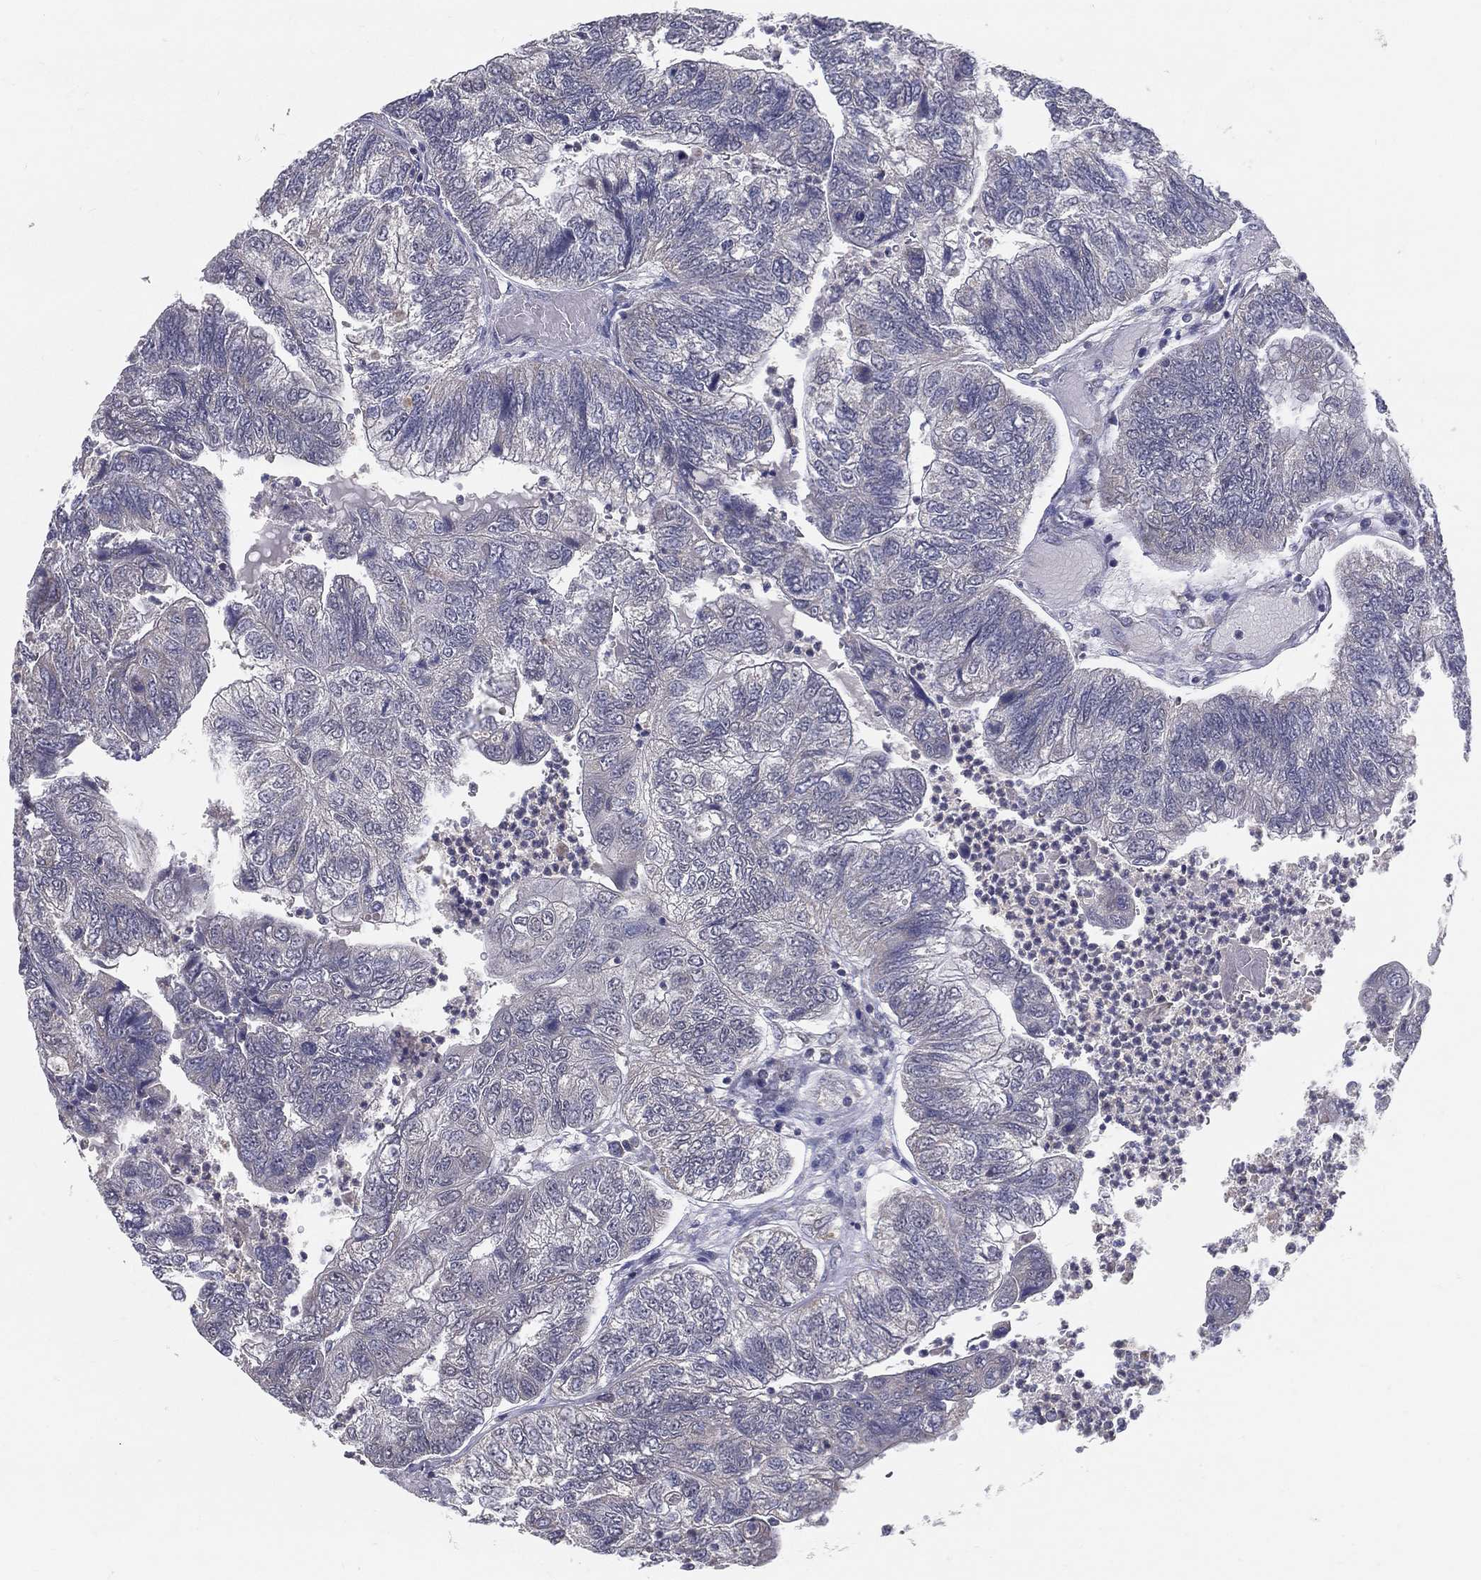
{"staining": {"intensity": "negative", "quantity": "none", "location": "none"}, "tissue": "colorectal cancer", "cell_type": "Tumor cells", "image_type": "cancer", "snomed": [{"axis": "morphology", "description": "Adenocarcinoma, NOS"}, {"axis": "topography", "description": "Colon"}], "caption": "Immunohistochemistry of human colorectal cancer (adenocarcinoma) reveals no positivity in tumor cells. (DAB (3,3'-diaminobenzidine) IHC with hematoxylin counter stain).", "gene": "PCSK1", "patient": {"sex": "female", "age": 67}}